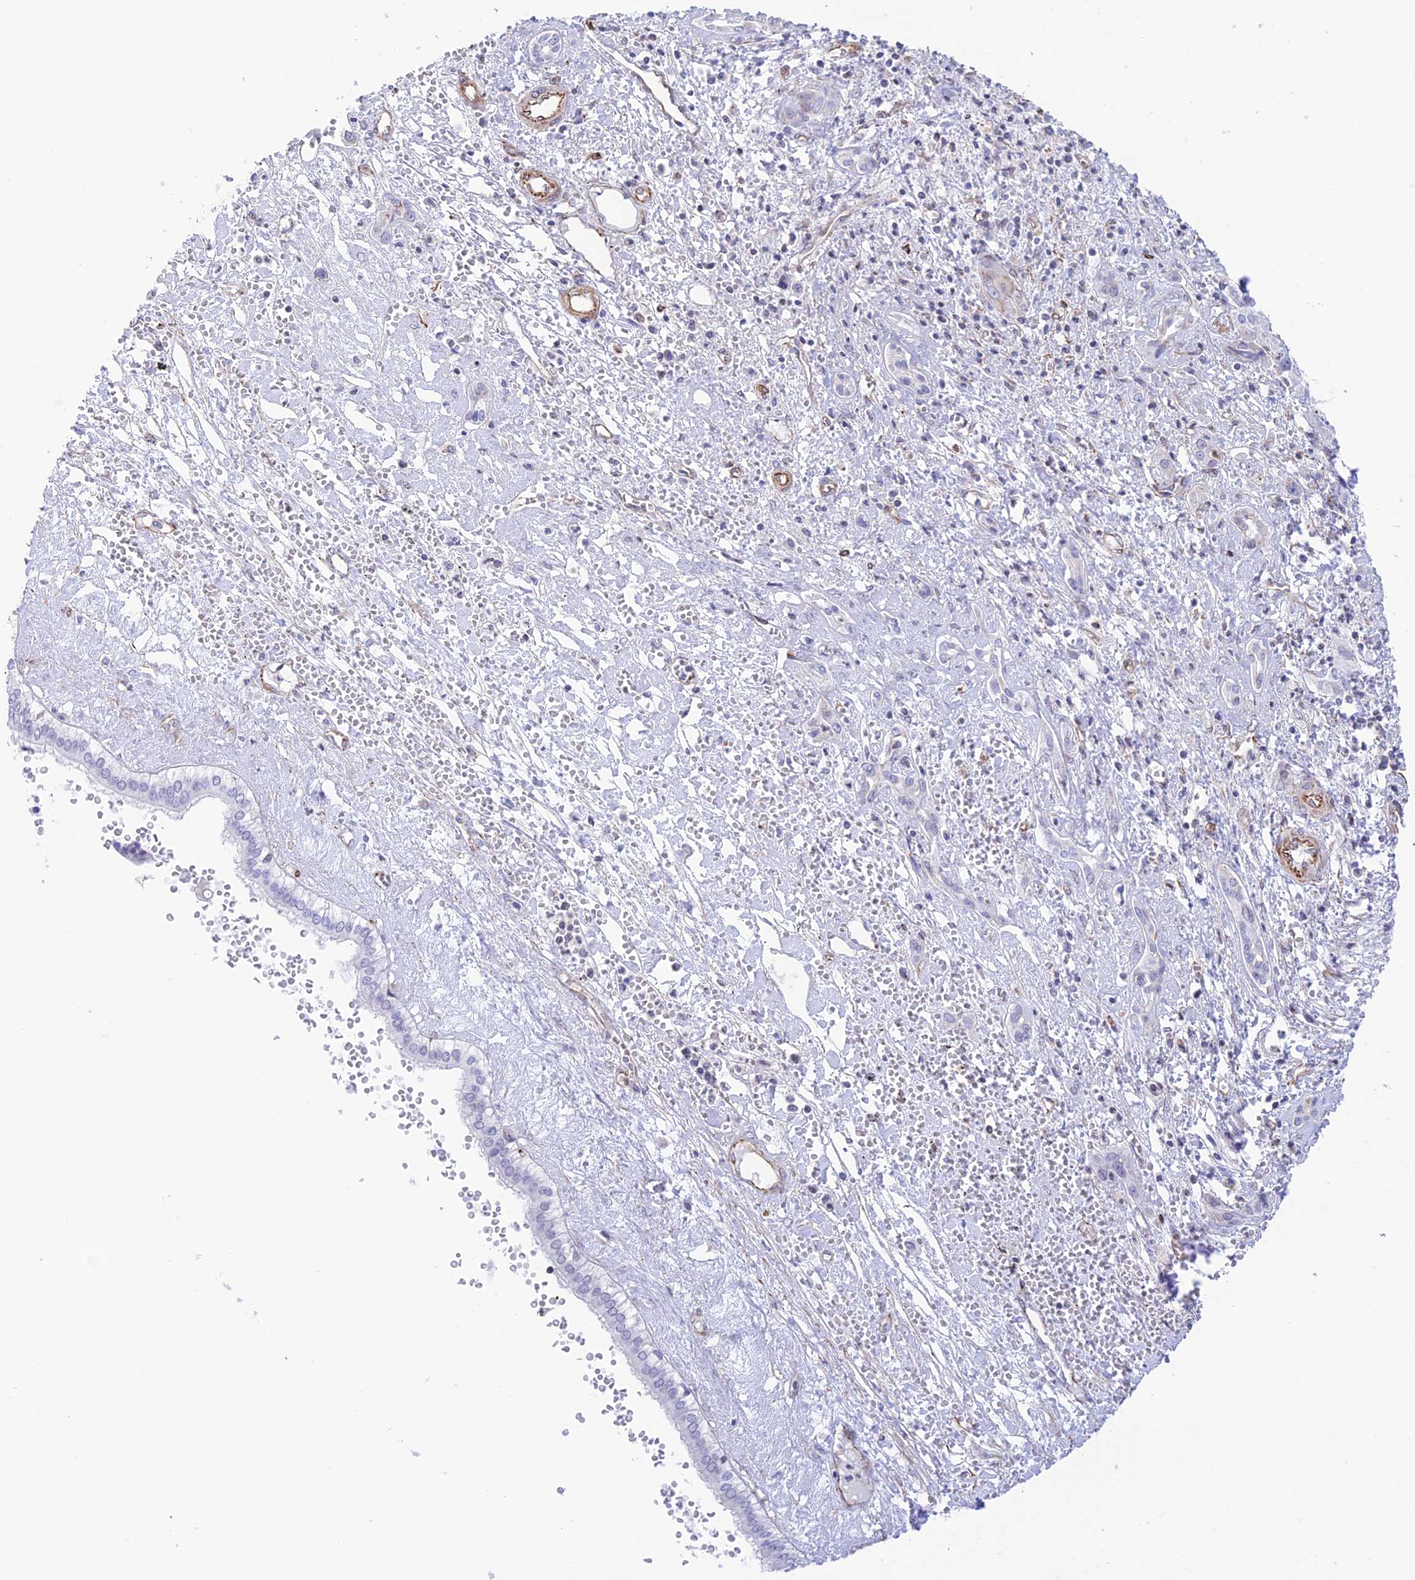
{"staining": {"intensity": "negative", "quantity": "none", "location": "none"}, "tissue": "liver cancer", "cell_type": "Tumor cells", "image_type": "cancer", "snomed": [{"axis": "morphology", "description": "Cholangiocarcinoma"}, {"axis": "topography", "description": "Liver"}], "caption": "High magnification brightfield microscopy of liver cancer stained with DAB (3,3'-diaminobenzidine) (brown) and counterstained with hematoxylin (blue): tumor cells show no significant positivity.", "gene": "ZNF652", "patient": {"sex": "male", "age": 67}}